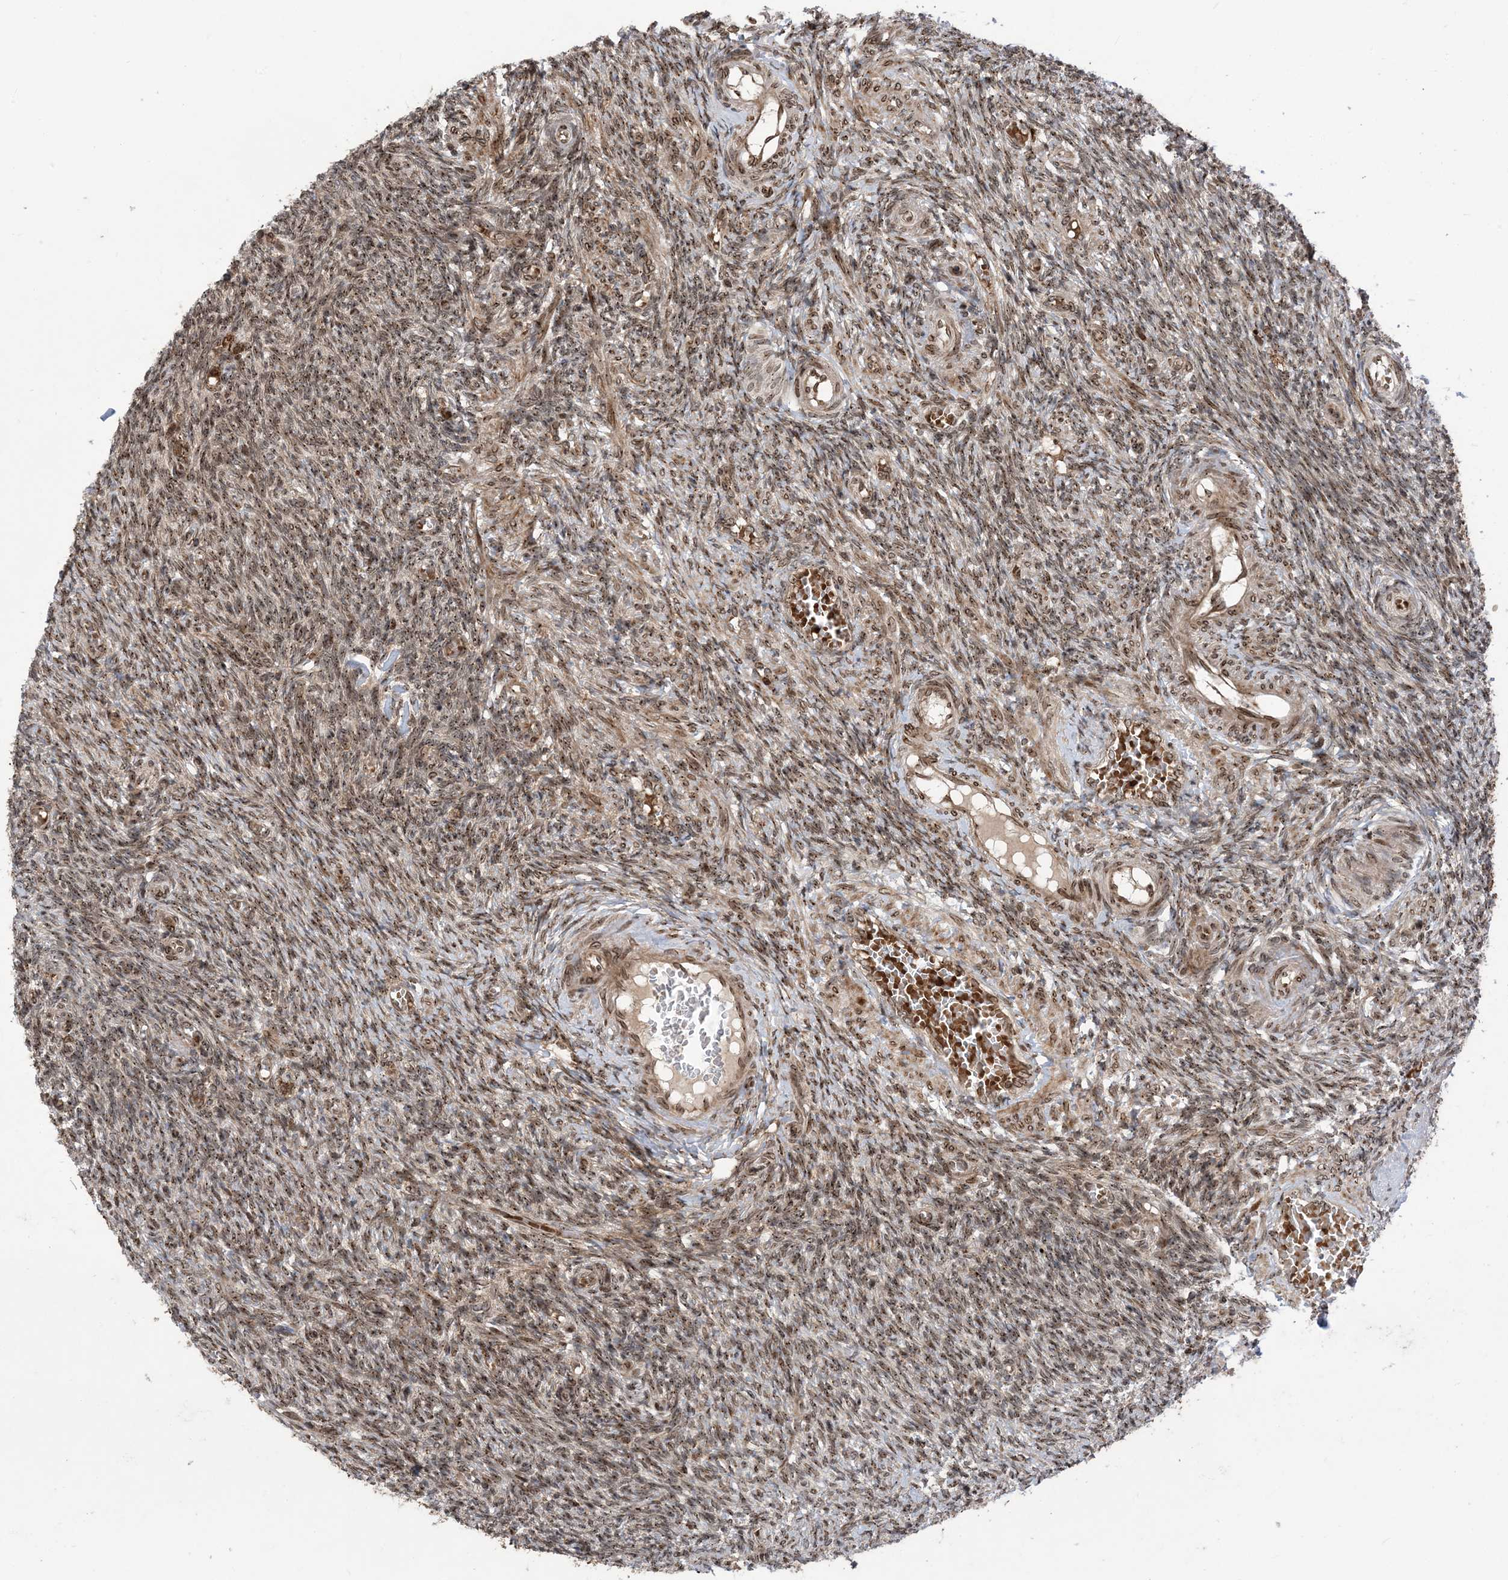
{"staining": {"intensity": "moderate", "quantity": "25%-75%", "location": "cytoplasmic/membranous,nuclear"}, "tissue": "ovary", "cell_type": "Ovarian stroma cells", "image_type": "normal", "snomed": [{"axis": "morphology", "description": "Normal tissue, NOS"}, {"axis": "topography", "description": "Ovary"}], "caption": "Immunohistochemistry photomicrograph of unremarkable human ovary stained for a protein (brown), which shows medium levels of moderate cytoplasmic/membranous,nuclear positivity in approximately 25%-75% of ovarian stroma cells.", "gene": "CASP4", "patient": {"sex": "female", "age": 27}}